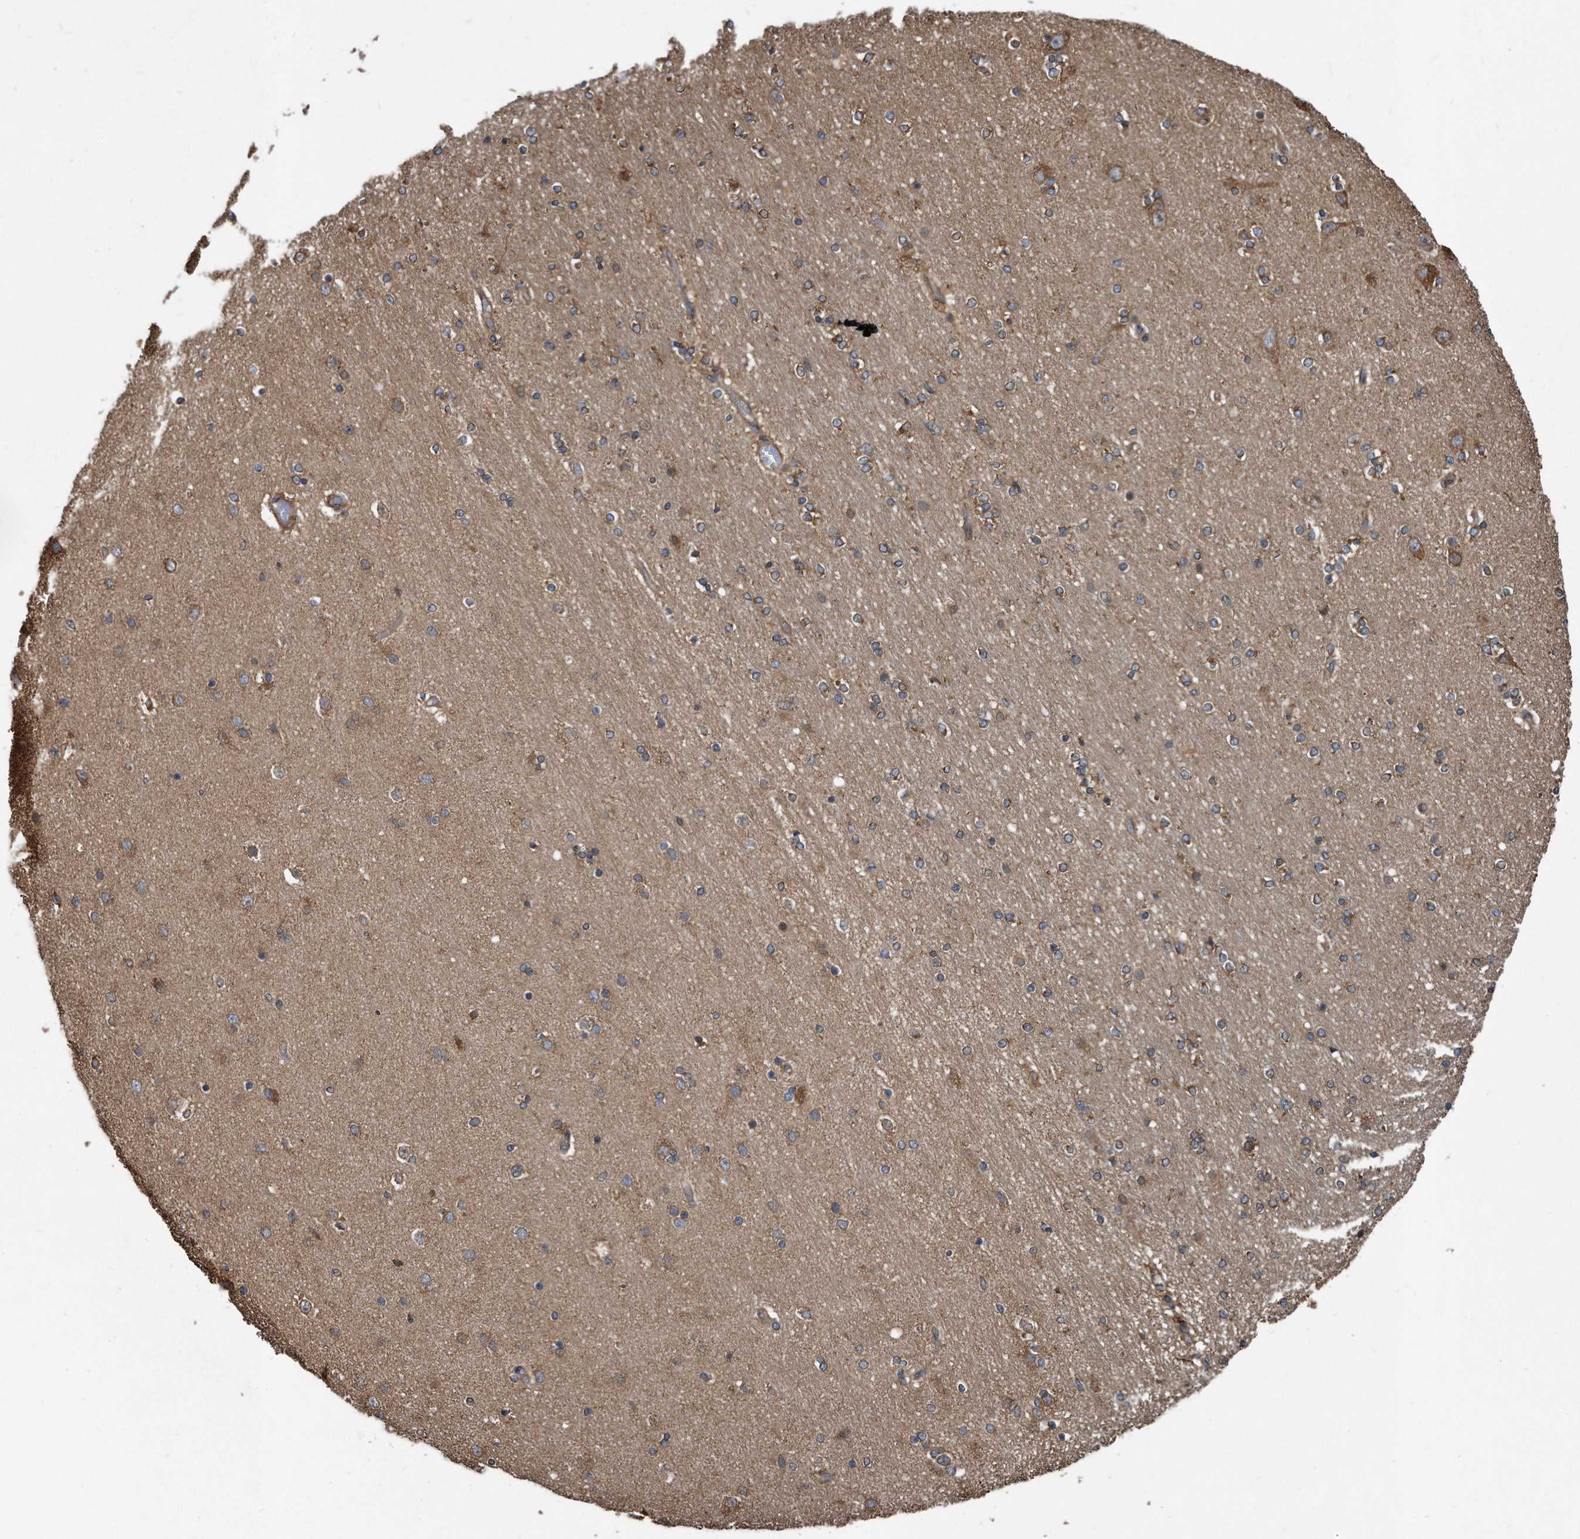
{"staining": {"intensity": "moderate", "quantity": "25%-75%", "location": "cytoplasmic/membranous"}, "tissue": "hippocampus", "cell_type": "Glial cells", "image_type": "normal", "snomed": [{"axis": "morphology", "description": "Normal tissue, NOS"}, {"axis": "topography", "description": "Hippocampus"}], "caption": "Immunohistochemistry staining of normal hippocampus, which reveals medium levels of moderate cytoplasmic/membranous positivity in about 25%-75% of glial cells indicating moderate cytoplasmic/membranous protein staining. The staining was performed using DAB (3,3'-diaminobenzidine) (brown) for protein detection and nuclei were counterstained in hematoxylin (blue).", "gene": "FAM136A", "patient": {"sex": "female", "age": 54}}